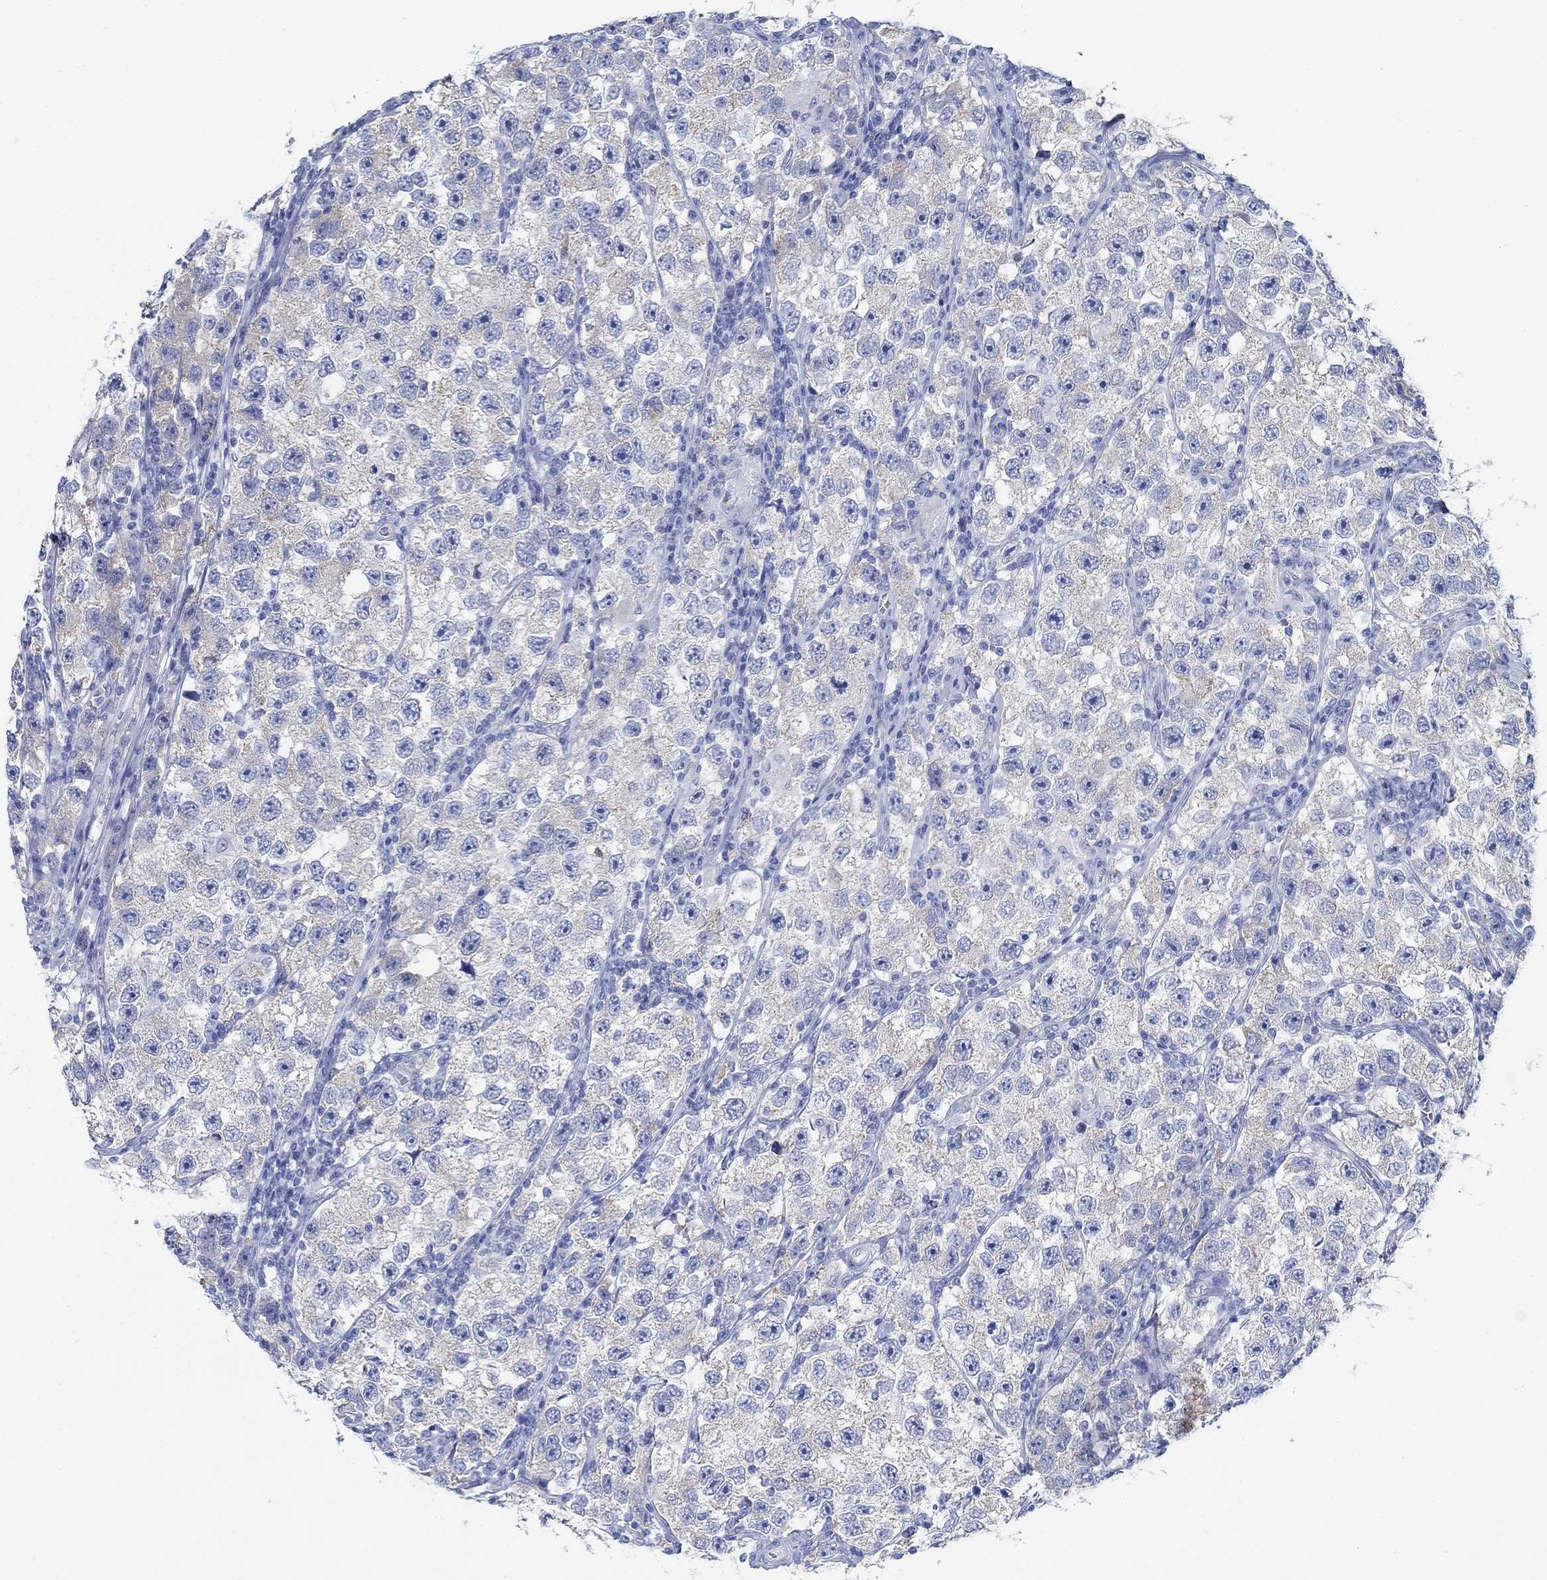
{"staining": {"intensity": "negative", "quantity": "none", "location": "none"}, "tissue": "testis cancer", "cell_type": "Tumor cells", "image_type": "cancer", "snomed": [{"axis": "morphology", "description": "Seminoma, NOS"}, {"axis": "topography", "description": "Testis"}], "caption": "Immunohistochemistry of testis cancer reveals no staining in tumor cells. (Brightfield microscopy of DAB (3,3'-diaminobenzidine) immunohistochemistry (IHC) at high magnification).", "gene": "ZDHHC14", "patient": {"sex": "male", "age": 26}}